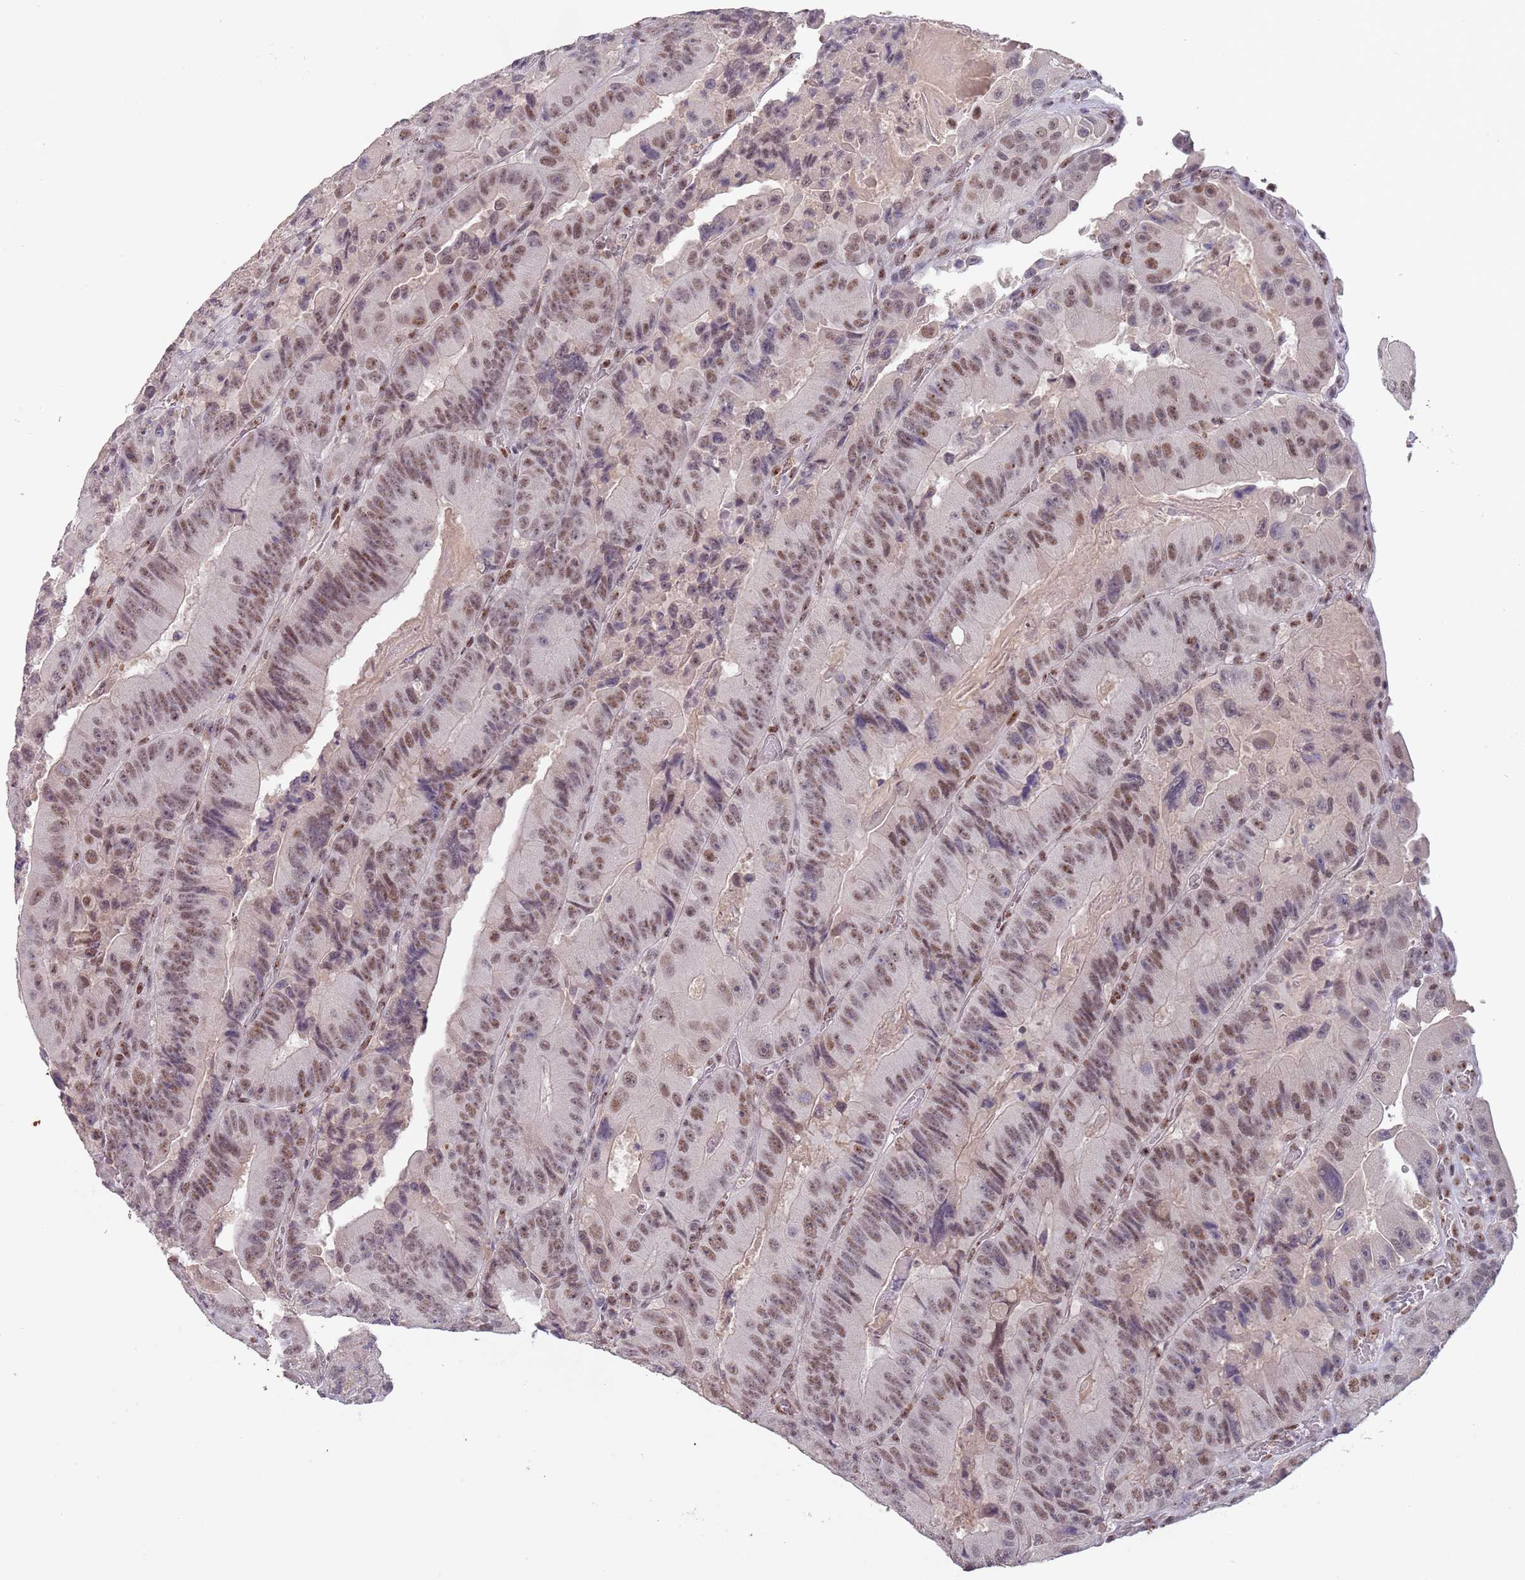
{"staining": {"intensity": "moderate", "quantity": "25%-75%", "location": "nuclear"}, "tissue": "colorectal cancer", "cell_type": "Tumor cells", "image_type": "cancer", "snomed": [{"axis": "morphology", "description": "Adenocarcinoma, NOS"}, {"axis": "topography", "description": "Colon"}], "caption": "Approximately 25%-75% of tumor cells in human colorectal cancer (adenocarcinoma) demonstrate moderate nuclear protein staining as visualized by brown immunohistochemical staining.", "gene": "CIZ1", "patient": {"sex": "female", "age": 86}}